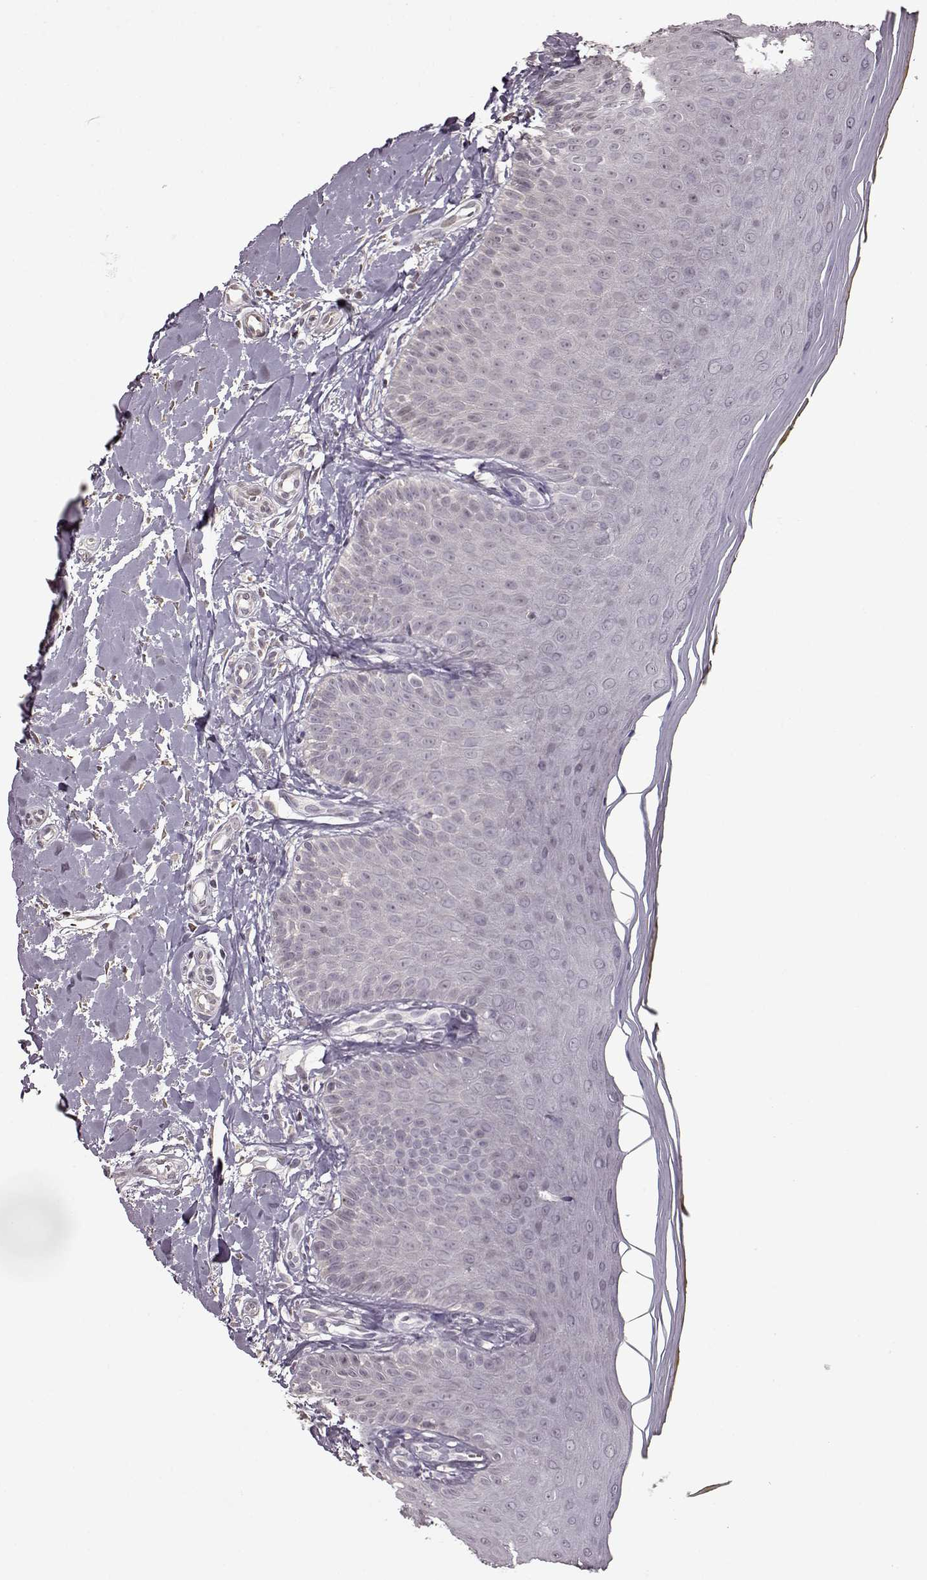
{"staining": {"intensity": "negative", "quantity": "none", "location": "none"}, "tissue": "oral mucosa", "cell_type": "Squamous epithelial cells", "image_type": "normal", "snomed": [{"axis": "morphology", "description": "Normal tissue, NOS"}, {"axis": "topography", "description": "Oral tissue"}], "caption": "The immunohistochemistry image has no significant staining in squamous epithelial cells of oral mucosa. The staining was performed using DAB to visualize the protein expression in brown, while the nuclei were stained in blue with hematoxylin (Magnification: 20x).", "gene": "FSHB", "patient": {"sex": "female", "age": 43}}